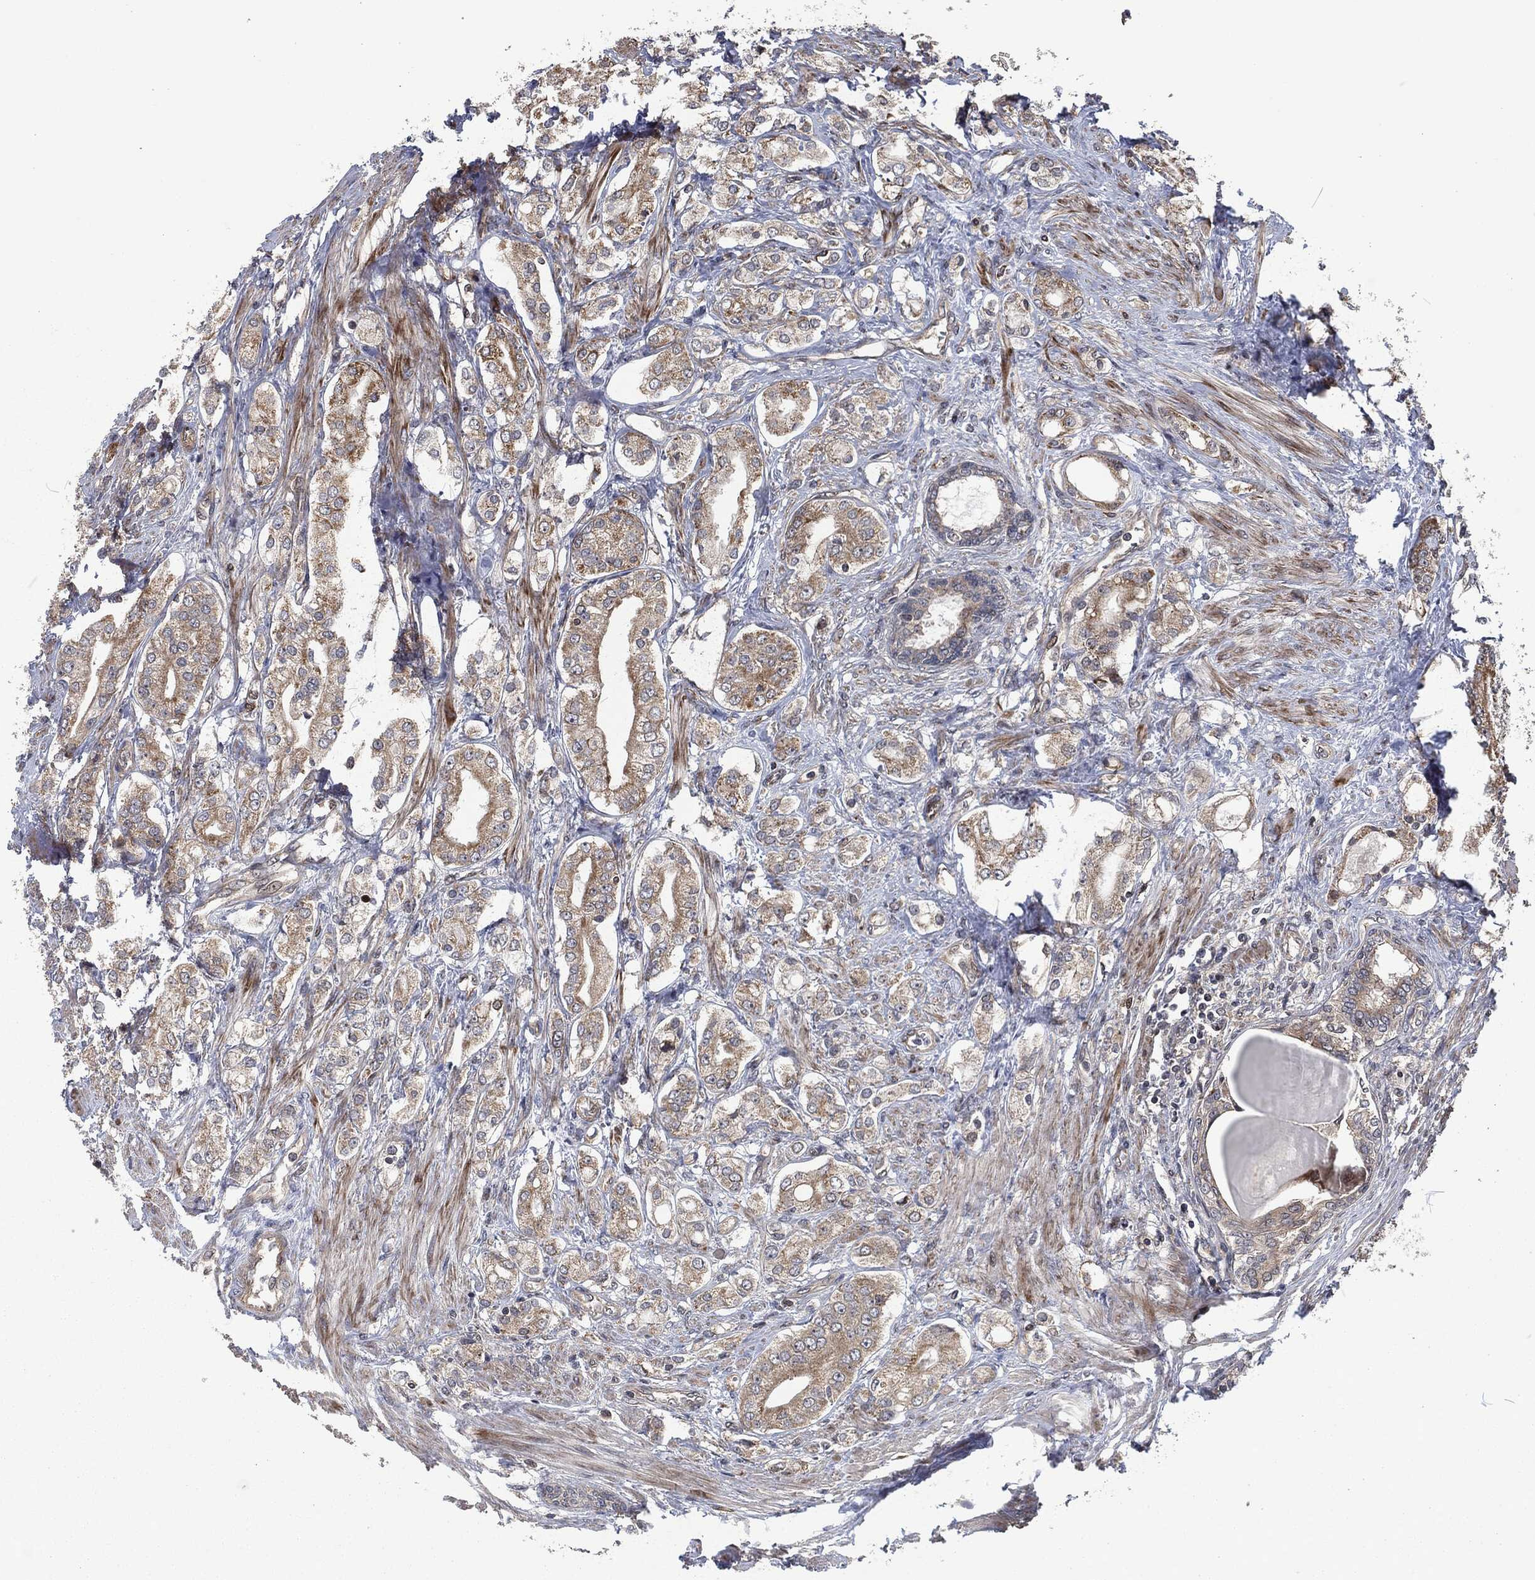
{"staining": {"intensity": "weak", "quantity": ">75%", "location": "cytoplasmic/membranous"}, "tissue": "prostate cancer", "cell_type": "Tumor cells", "image_type": "cancer", "snomed": [{"axis": "morphology", "description": "Adenocarcinoma, NOS"}, {"axis": "topography", "description": "Prostate and seminal vesicle, NOS"}, {"axis": "topography", "description": "Prostate"}], "caption": "Human prostate cancer (adenocarcinoma) stained with a protein marker demonstrates weak staining in tumor cells.", "gene": "CMPK2", "patient": {"sex": "male", "age": 67}}